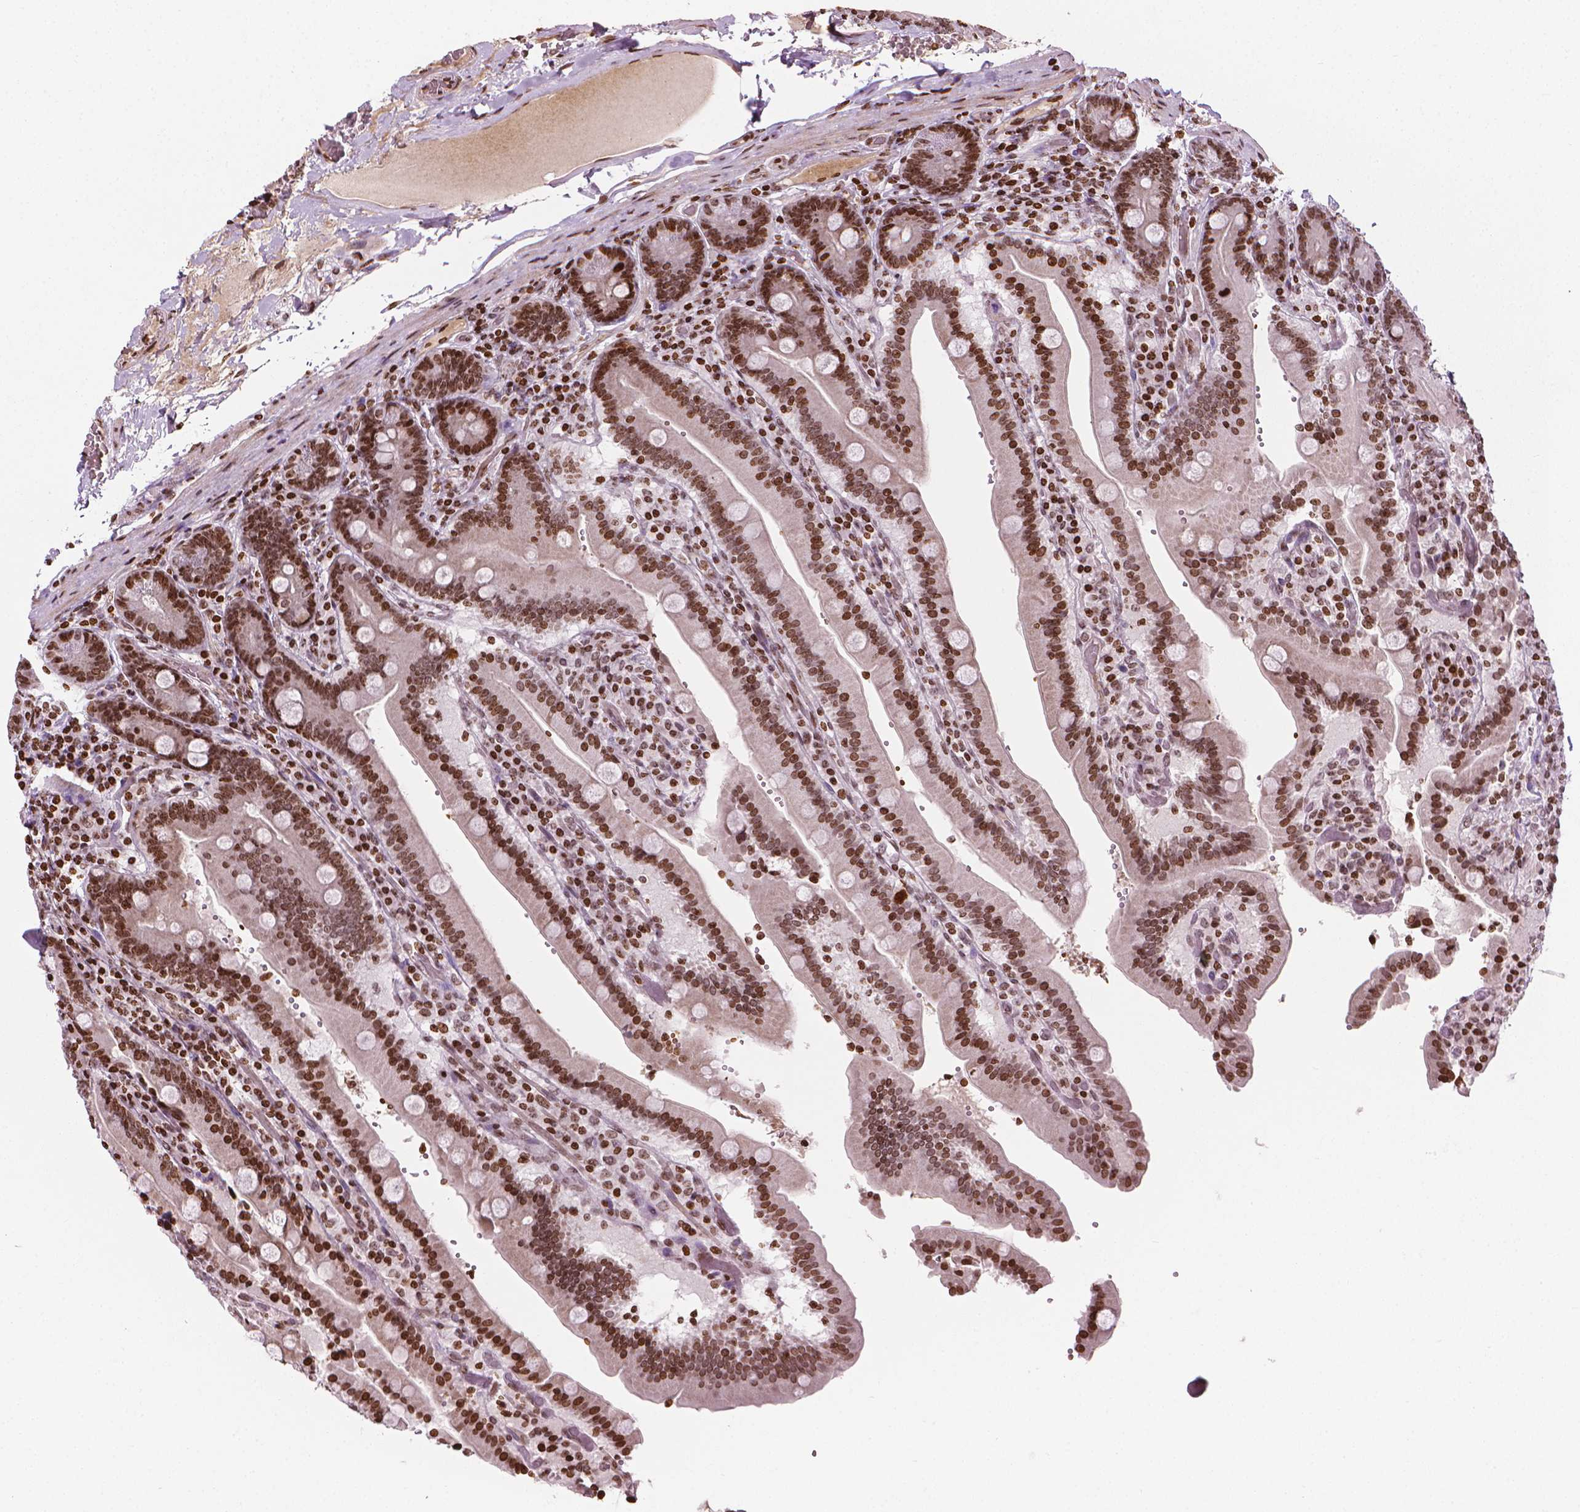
{"staining": {"intensity": "strong", "quantity": ">75%", "location": "nuclear"}, "tissue": "duodenum", "cell_type": "Glandular cells", "image_type": "normal", "snomed": [{"axis": "morphology", "description": "Normal tissue, NOS"}, {"axis": "topography", "description": "Duodenum"}], "caption": "Duodenum stained with a brown dye demonstrates strong nuclear positive positivity in about >75% of glandular cells.", "gene": "PIP4K2A", "patient": {"sex": "female", "age": 62}}